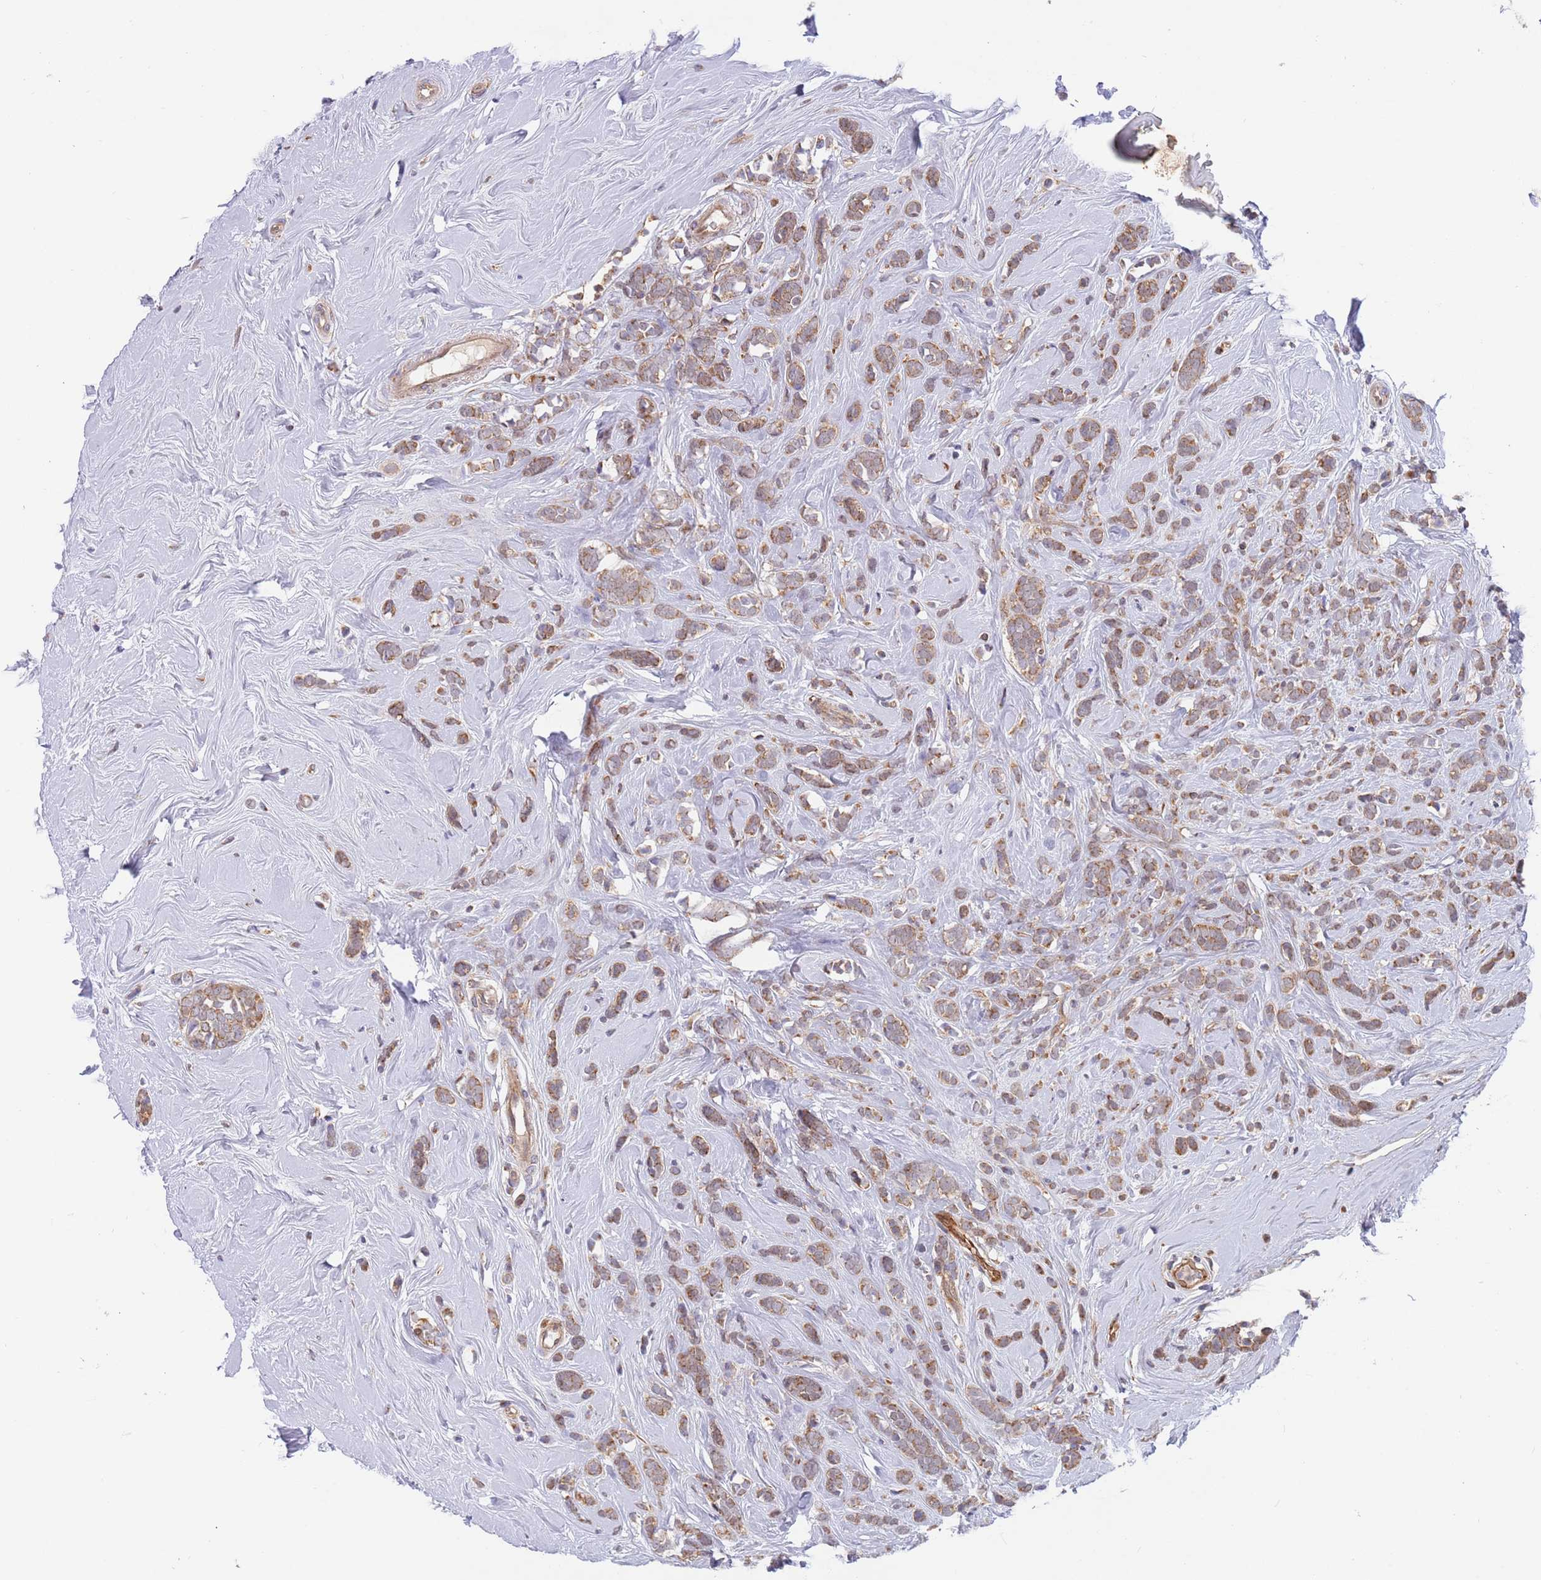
{"staining": {"intensity": "moderate", "quantity": ">75%", "location": "cytoplasmic/membranous"}, "tissue": "breast cancer", "cell_type": "Tumor cells", "image_type": "cancer", "snomed": [{"axis": "morphology", "description": "Lobular carcinoma"}, {"axis": "topography", "description": "Breast"}], "caption": "The image shows immunohistochemical staining of lobular carcinoma (breast). There is moderate cytoplasmic/membranous staining is present in approximately >75% of tumor cells. Using DAB (brown) and hematoxylin (blue) stains, captured at high magnification using brightfield microscopy.", "gene": "GUK1", "patient": {"sex": "female", "age": 58}}